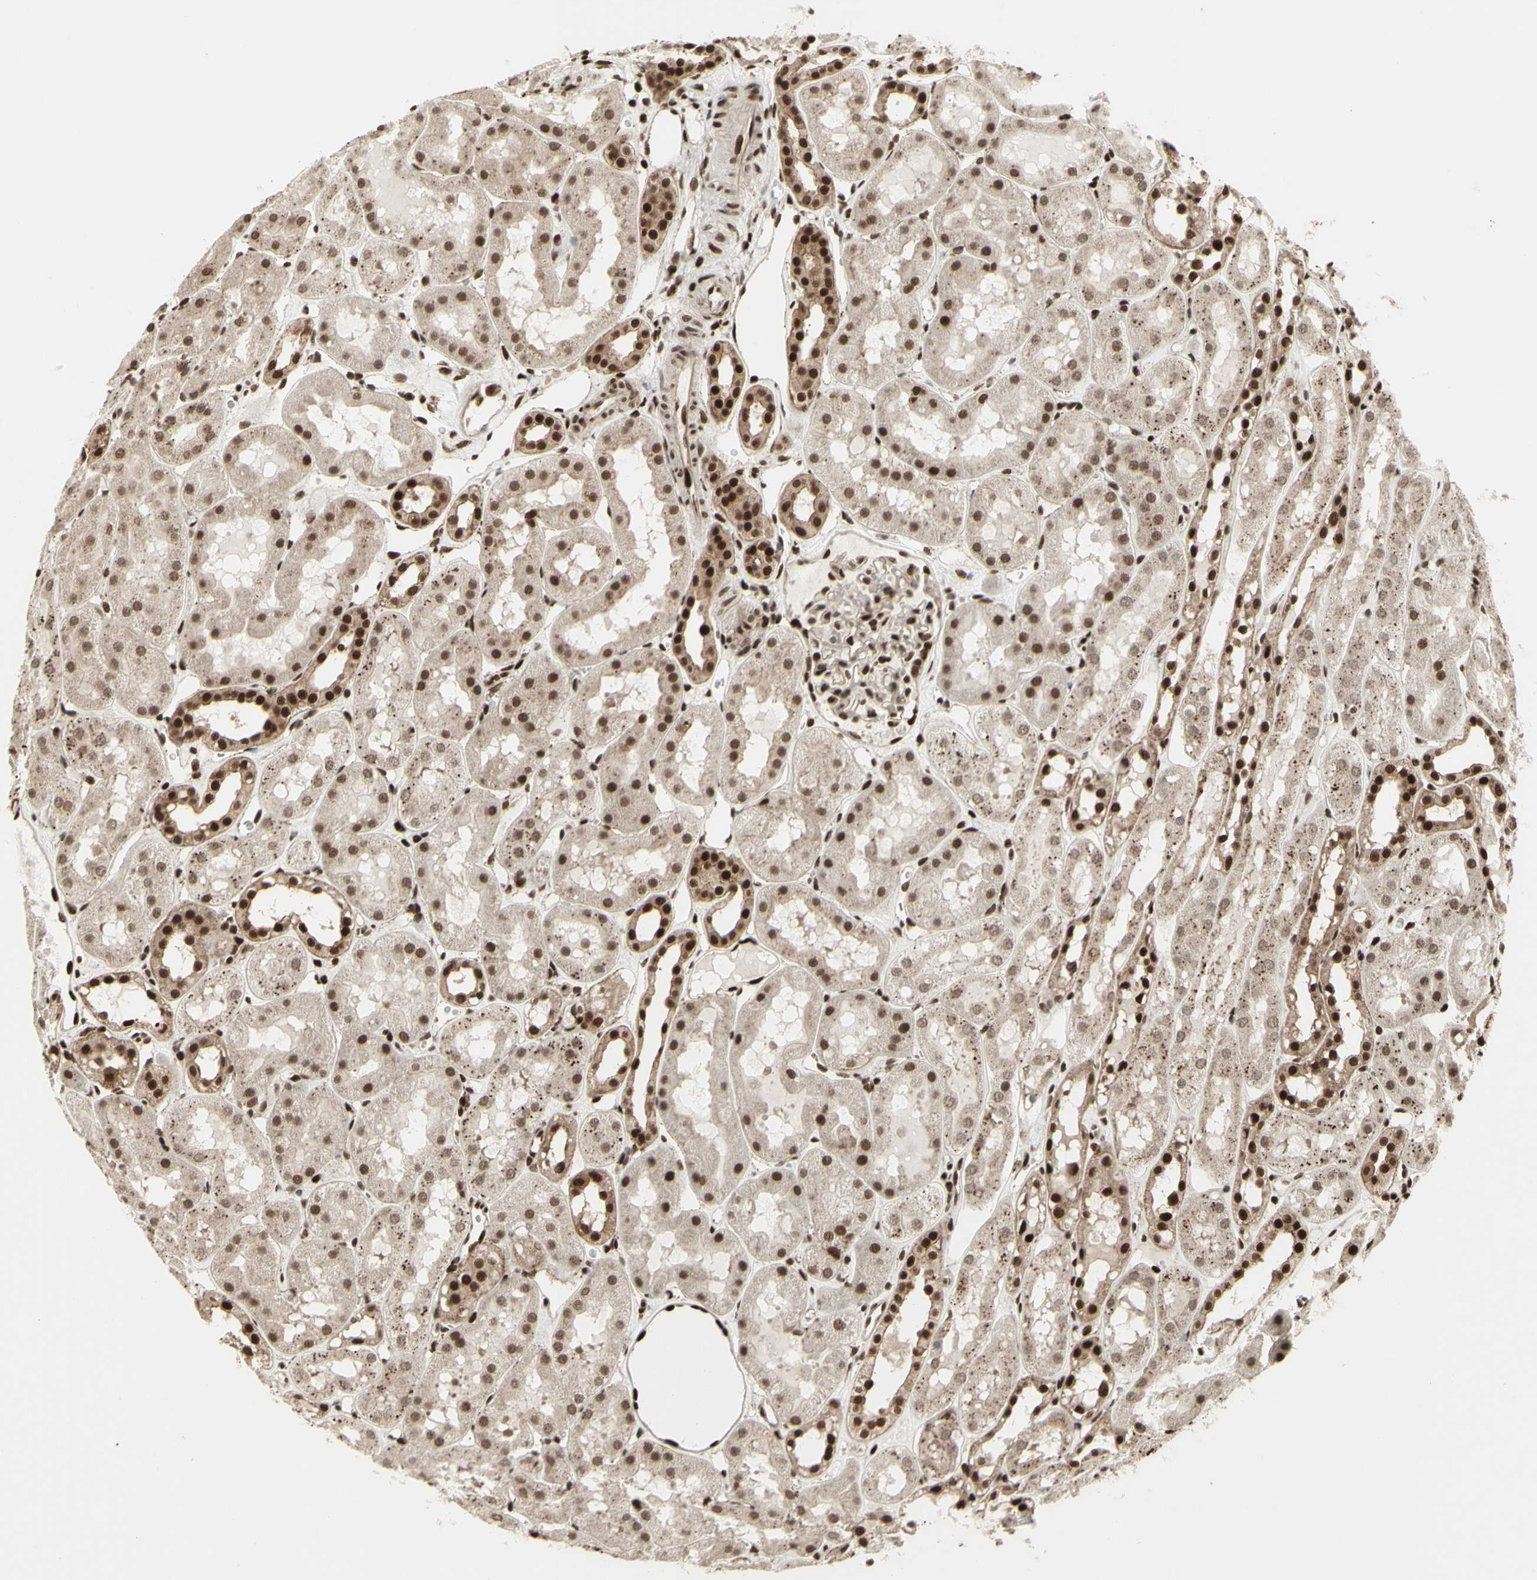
{"staining": {"intensity": "moderate", "quantity": ">75%", "location": "cytoplasmic/membranous,nuclear"}, "tissue": "kidney", "cell_type": "Cells in glomeruli", "image_type": "normal", "snomed": [{"axis": "morphology", "description": "Normal tissue, NOS"}, {"axis": "topography", "description": "Kidney"}, {"axis": "topography", "description": "Urinary bladder"}], "caption": "Protein analysis of normal kidney displays moderate cytoplasmic/membranous,nuclear positivity in approximately >75% of cells in glomeruli.", "gene": "CBX1", "patient": {"sex": "male", "age": 16}}